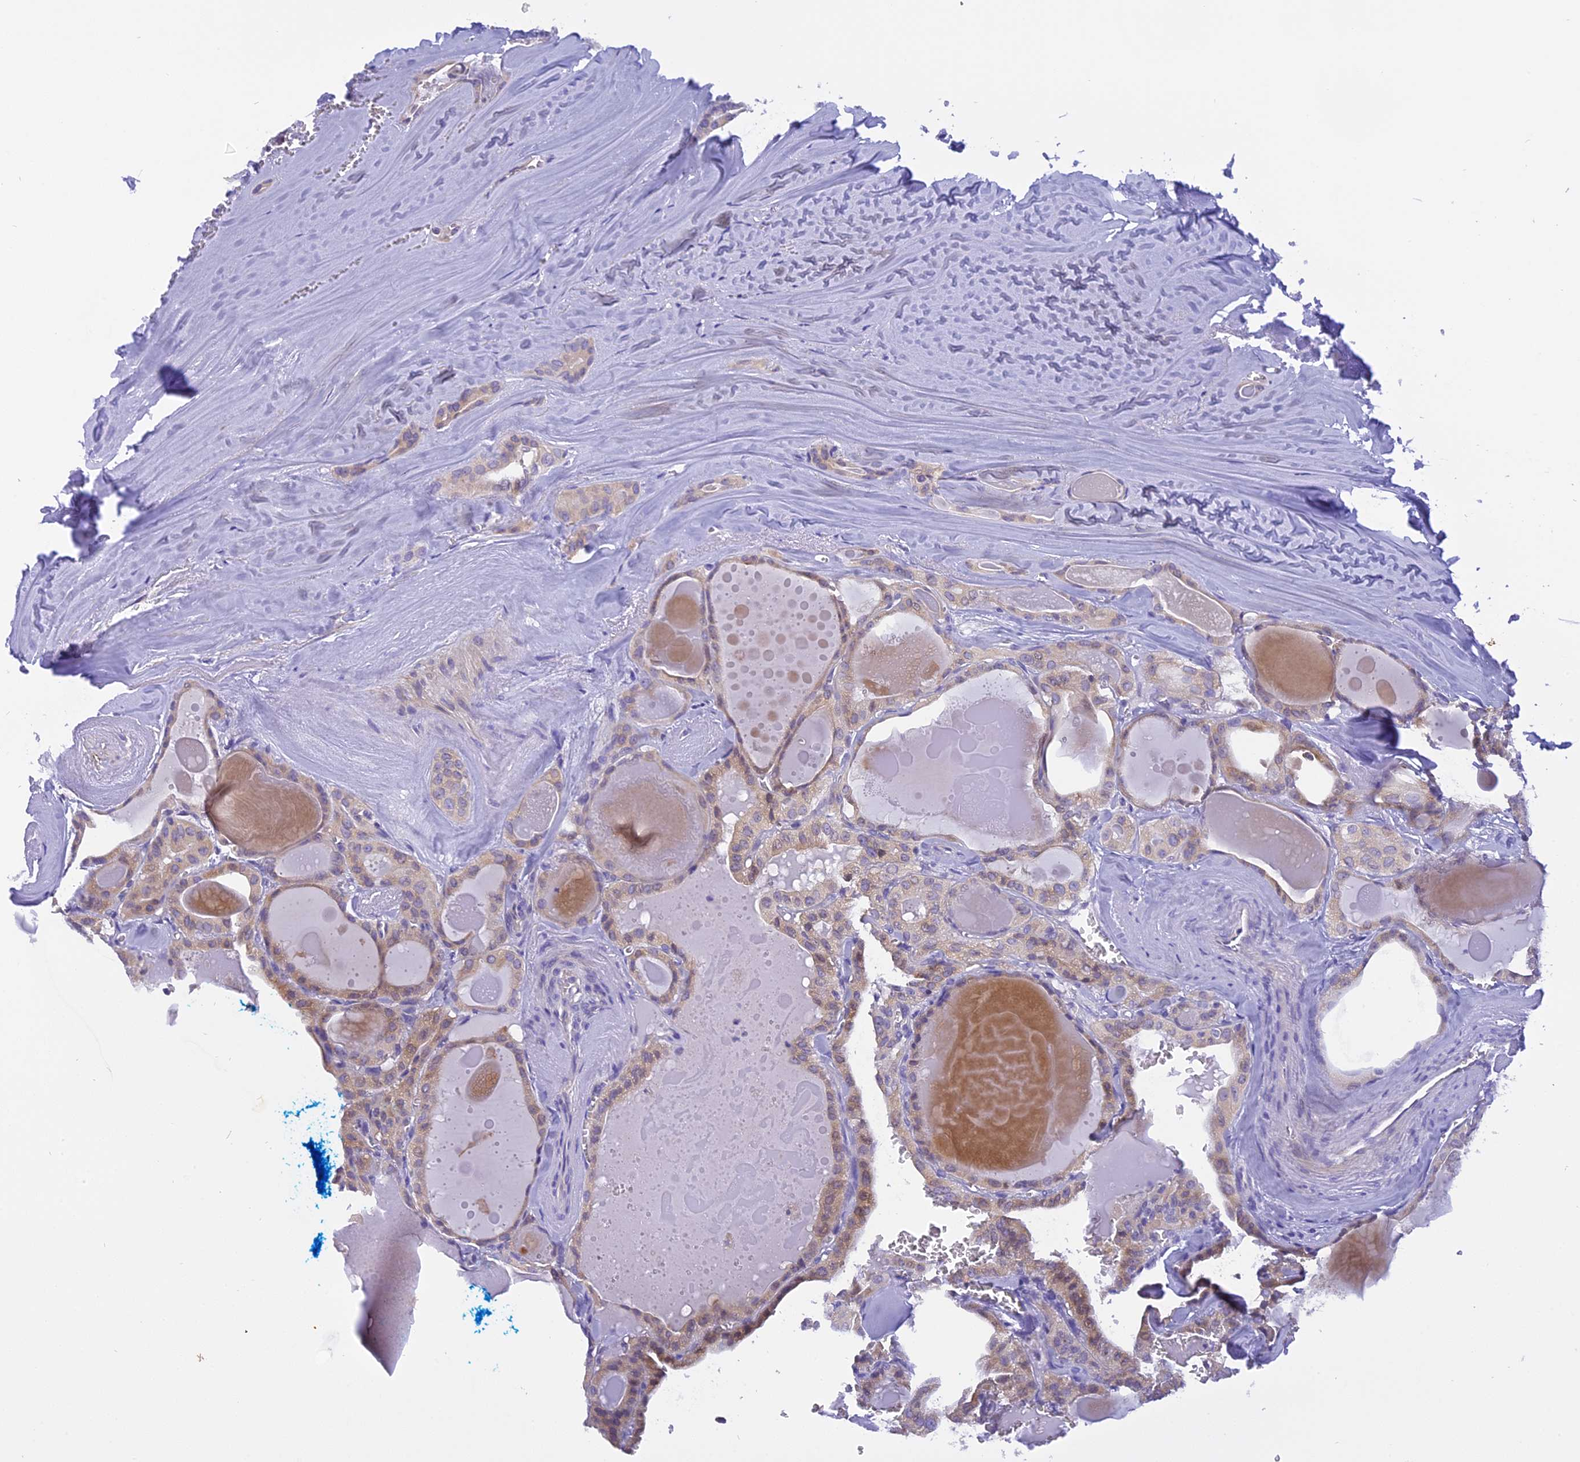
{"staining": {"intensity": "weak", "quantity": "25%-75%", "location": "cytoplasmic/membranous"}, "tissue": "thyroid cancer", "cell_type": "Tumor cells", "image_type": "cancer", "snomed": [{"axis": "morphology", "description": "Papillary adenocarcinoma, NOS"}, {"axis": "topography", "description": "Thyroid gland"}], "caption": "A brown stain highlights weak cytoplasmic/membranous expression of a protein in thyroid cancer tumor cells.", "gene": "TRIM3", "patient": {"sex": "male", "age": 52}}